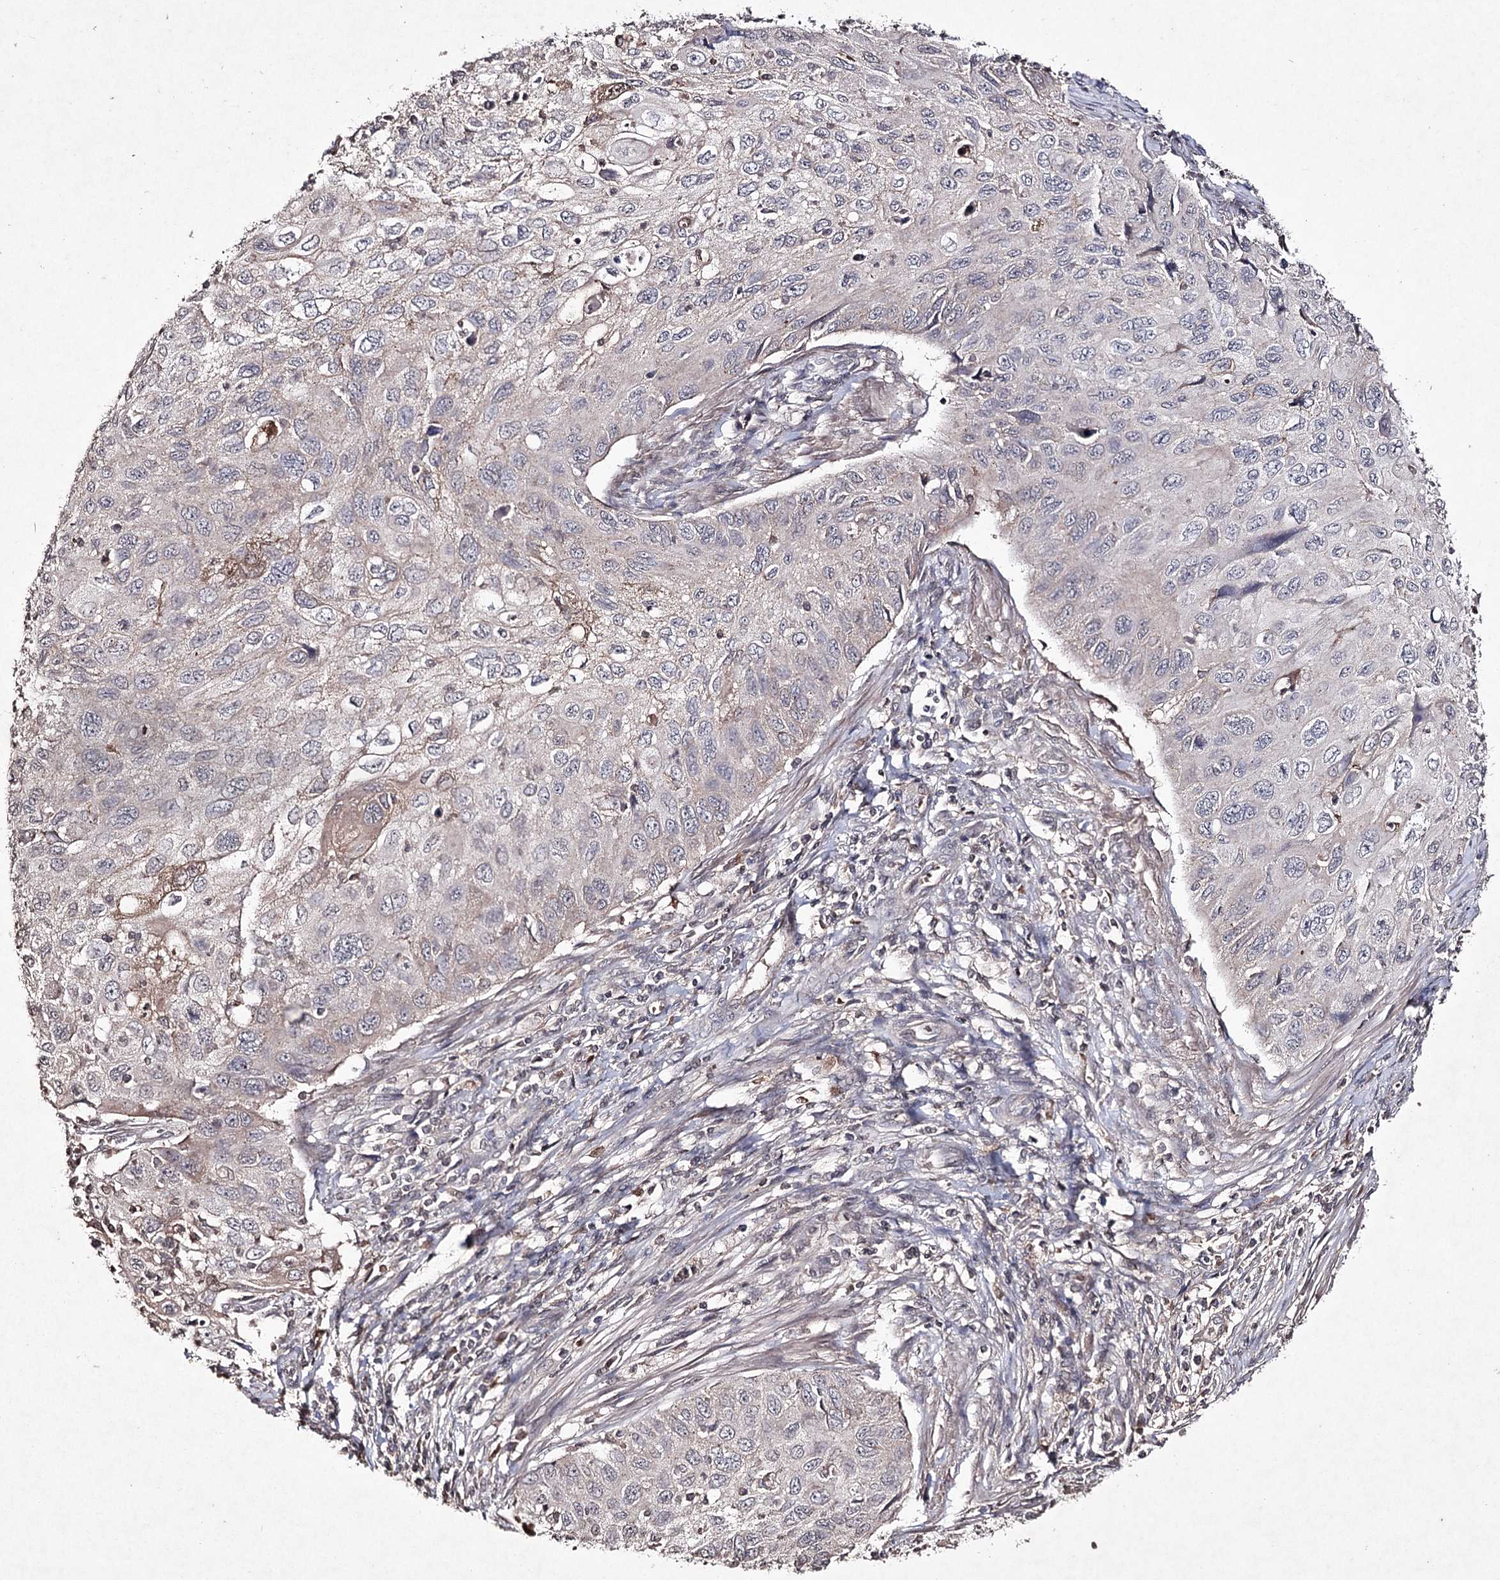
{"staining": {"intensity": "negative", "quantity": "none", "location": "none"}, "tissue": "cervical cancer", "cell_type": "Tumor cells", "image_type": "cancer", "snomed": [{"axis": "morphology", "description": "Squamous cell carcinoma, NOS"}, {"axis": "topography", "description": "Cervix"}], "caption": "This micrograph is of squamous cell carcinoma (cervical) stained with IHC to label a protein in brown with the nuclei are counter-stained blue. There is no positivity in tumor cells. (Brightfield microscopy of DAB IHC at high magnification).", "gene": "SYNGR3", "patient": {"sex": "female", "age": 70}}